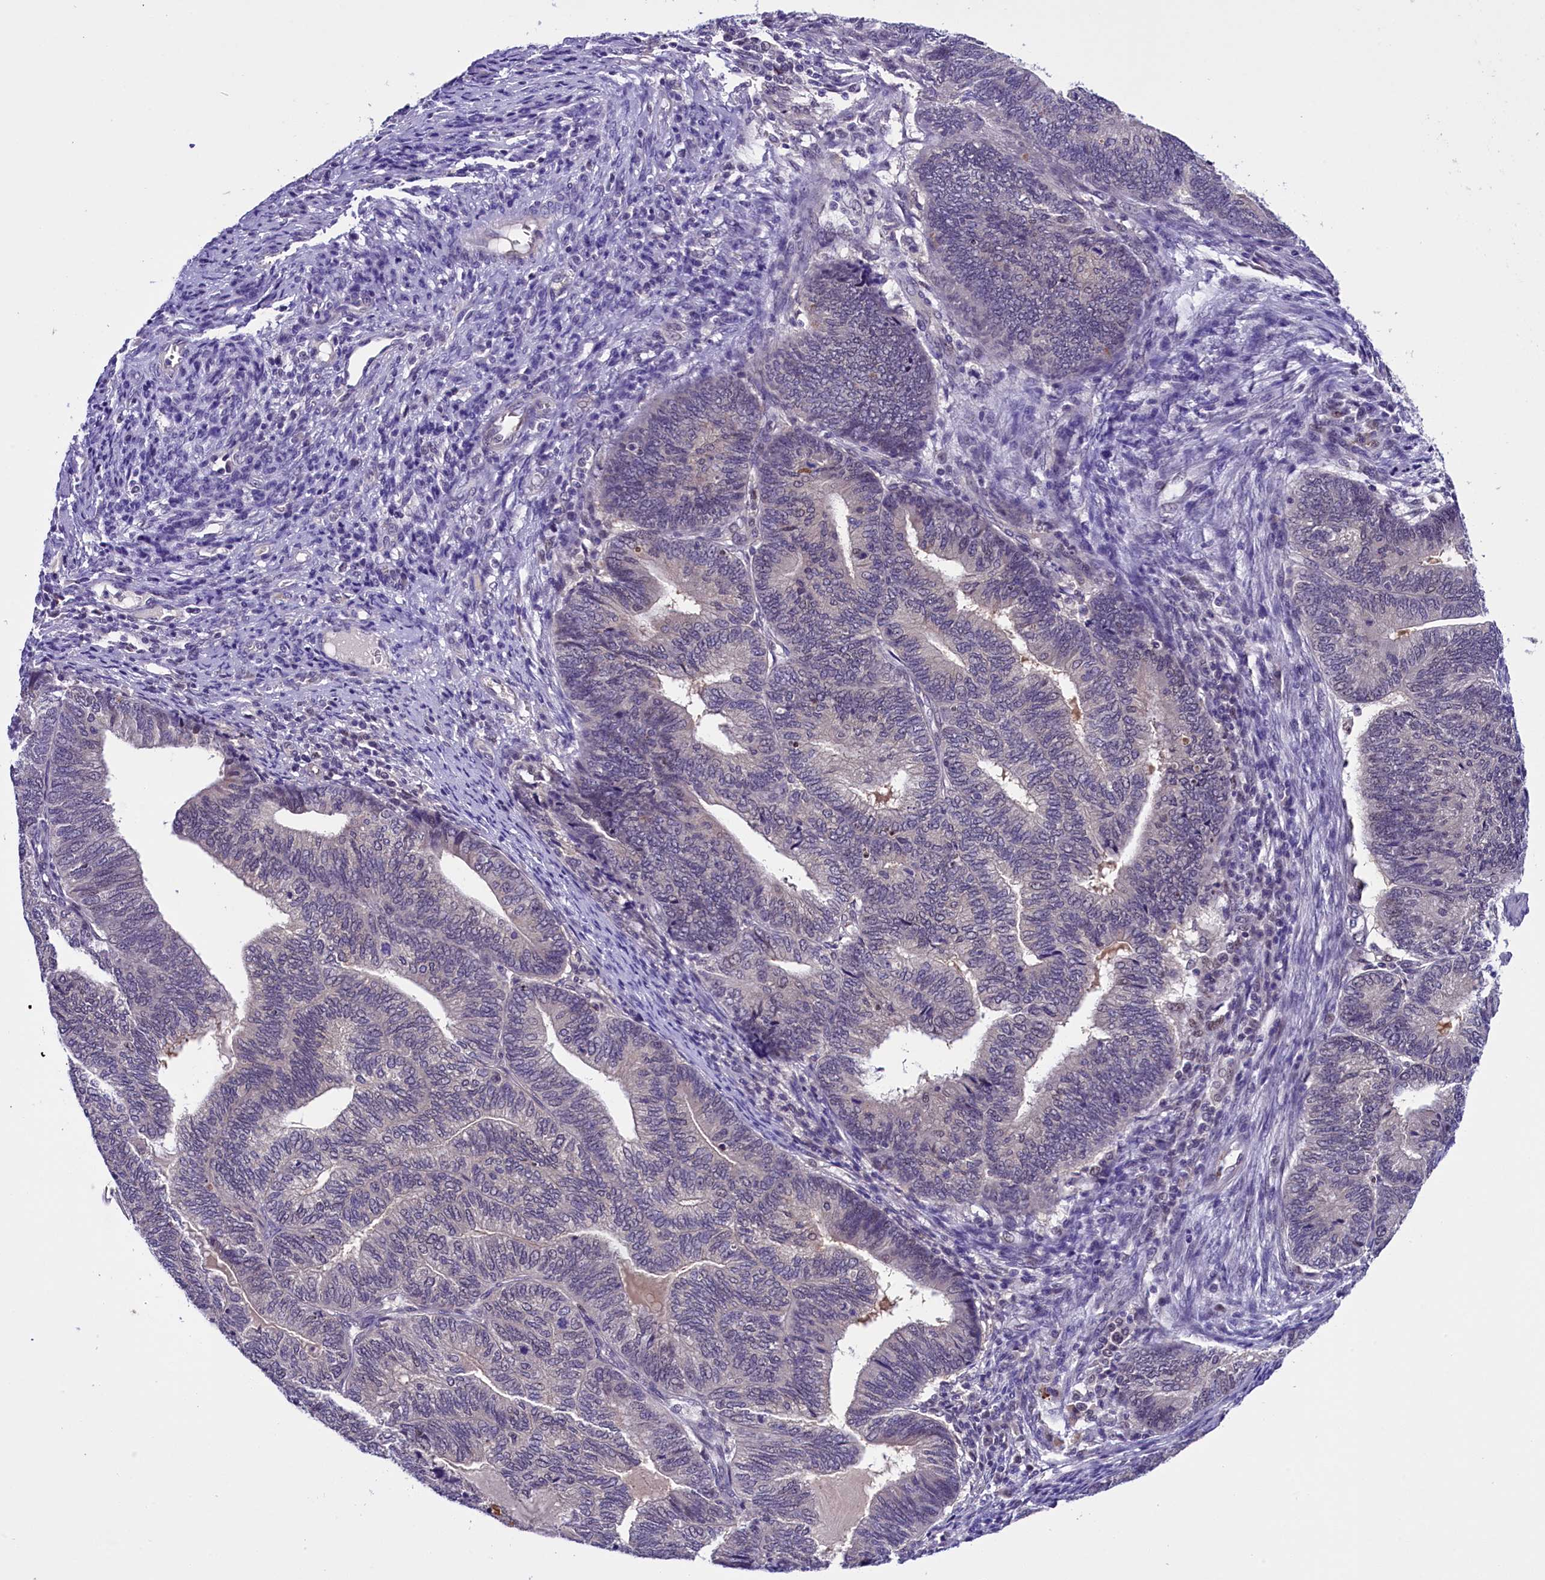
{"staining": {"intensity": "negative", "quantity": "none", "location": "none"}, "tissue": "endometrial cancer", "cell_type": "Tumor cells", "image_type": "cancer", "snomed": [{"axis": "morphology", "description": "Adenocarcinoma, NOS"}, {"axis": "topography", "description": "Uterus"}, {"axis": "topography", "description": "Endometrium"}], "caption": "Endometrial adenocarcinoma stained for a protein using immunohistochemistry exhibits no positivity tumor cells.", "gene": "IQCN", "patient": {"sex": "female", "age": 70}}